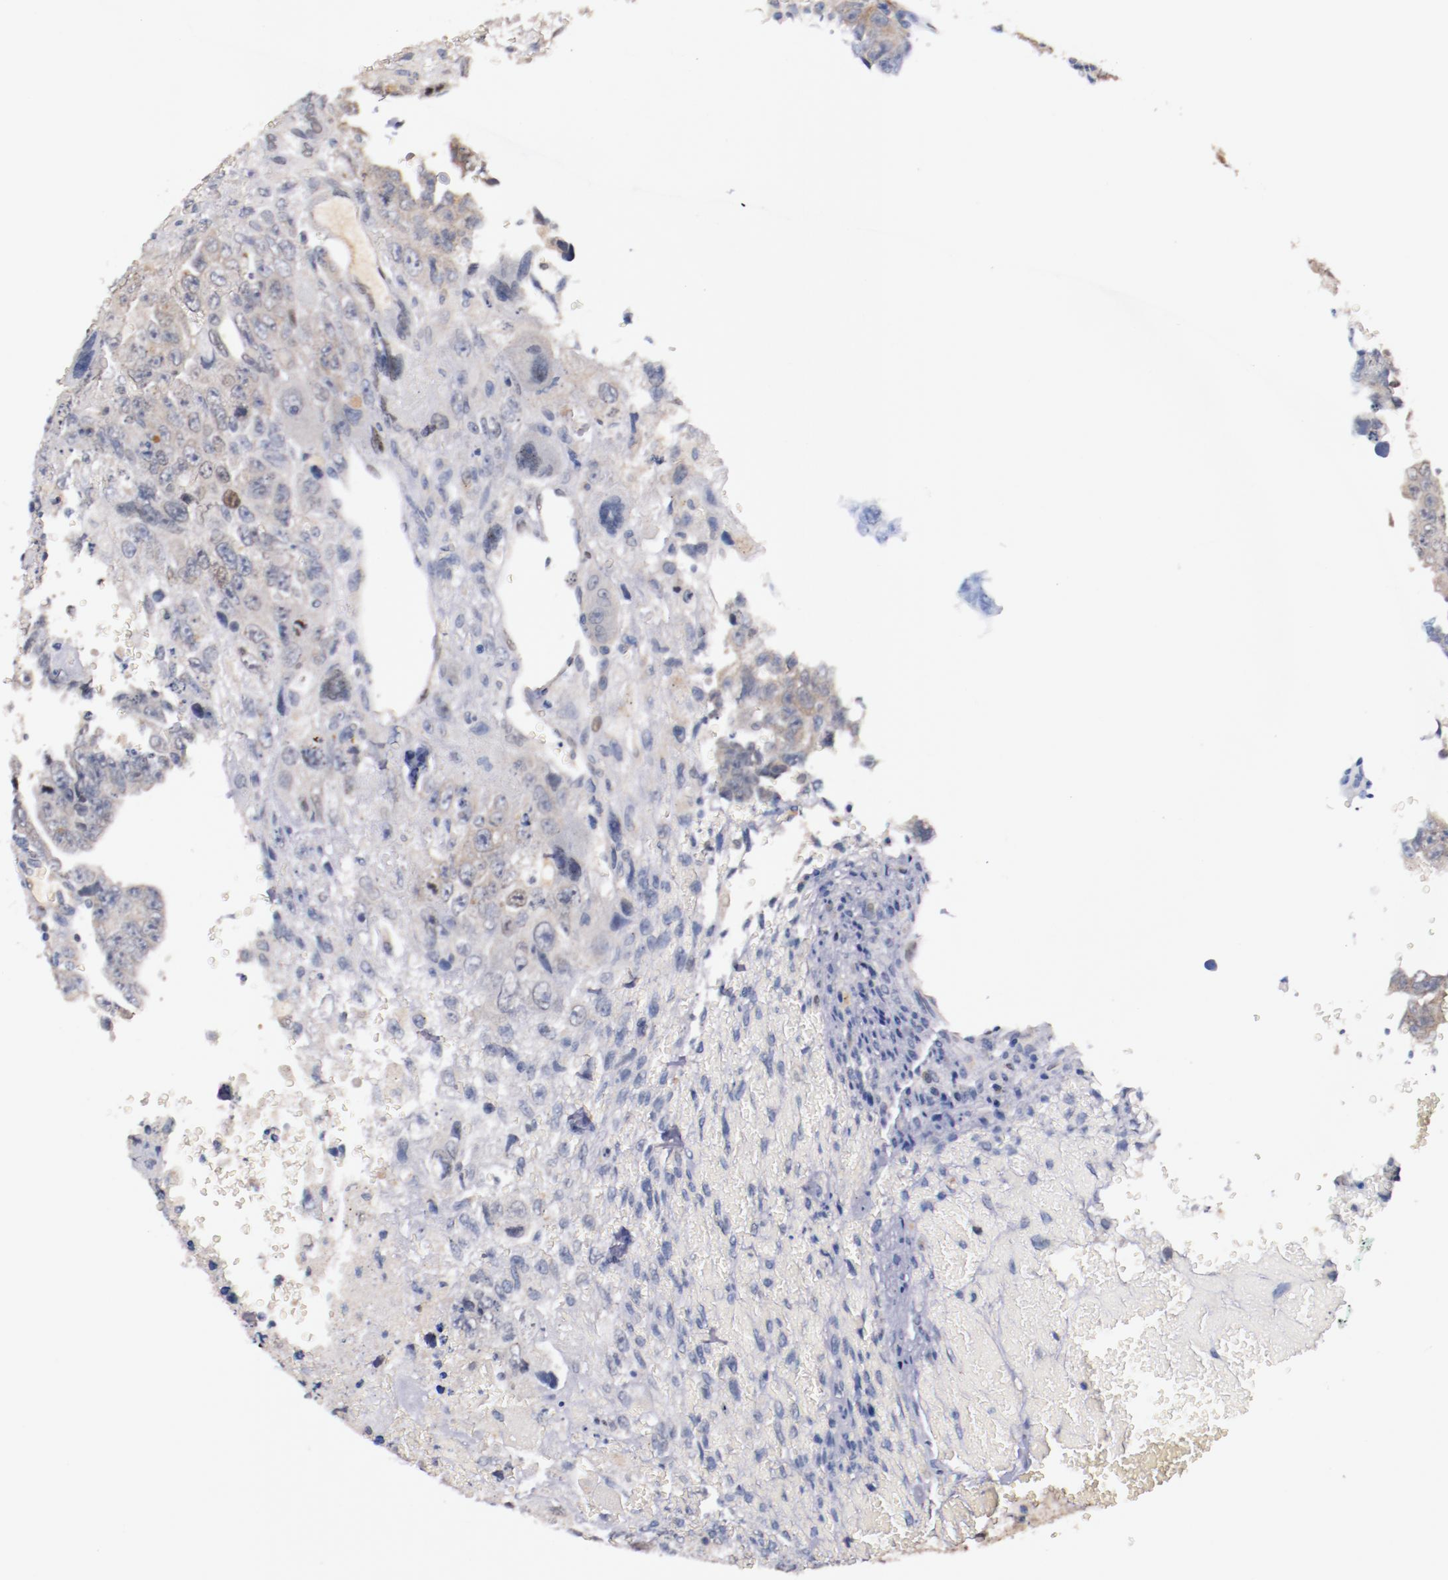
{"staining": {"intensity": "weak", "quantity": "25%-75%", "location": "cytoplasmic/membranous"}, "tissue": "testis cancer", "cell_type": "Tumor cells", "image_type": "cancer", "snomed": [{"axis": "morphology", "description": "Carcinoma, Embryonal, NOS"}, {"axis": "topography", "description": "Testis"}], "caption": "Testis cancer was stained to show a protein in brown. There is low levels of weak cytoplasmic/membranous expression in approximately 25%-75% of tumor cells. The protein is shown in brown color, while the nuclei are stained blue.", "gene": "FAM81A", "patient": {"sex": "male", "age": 28}}